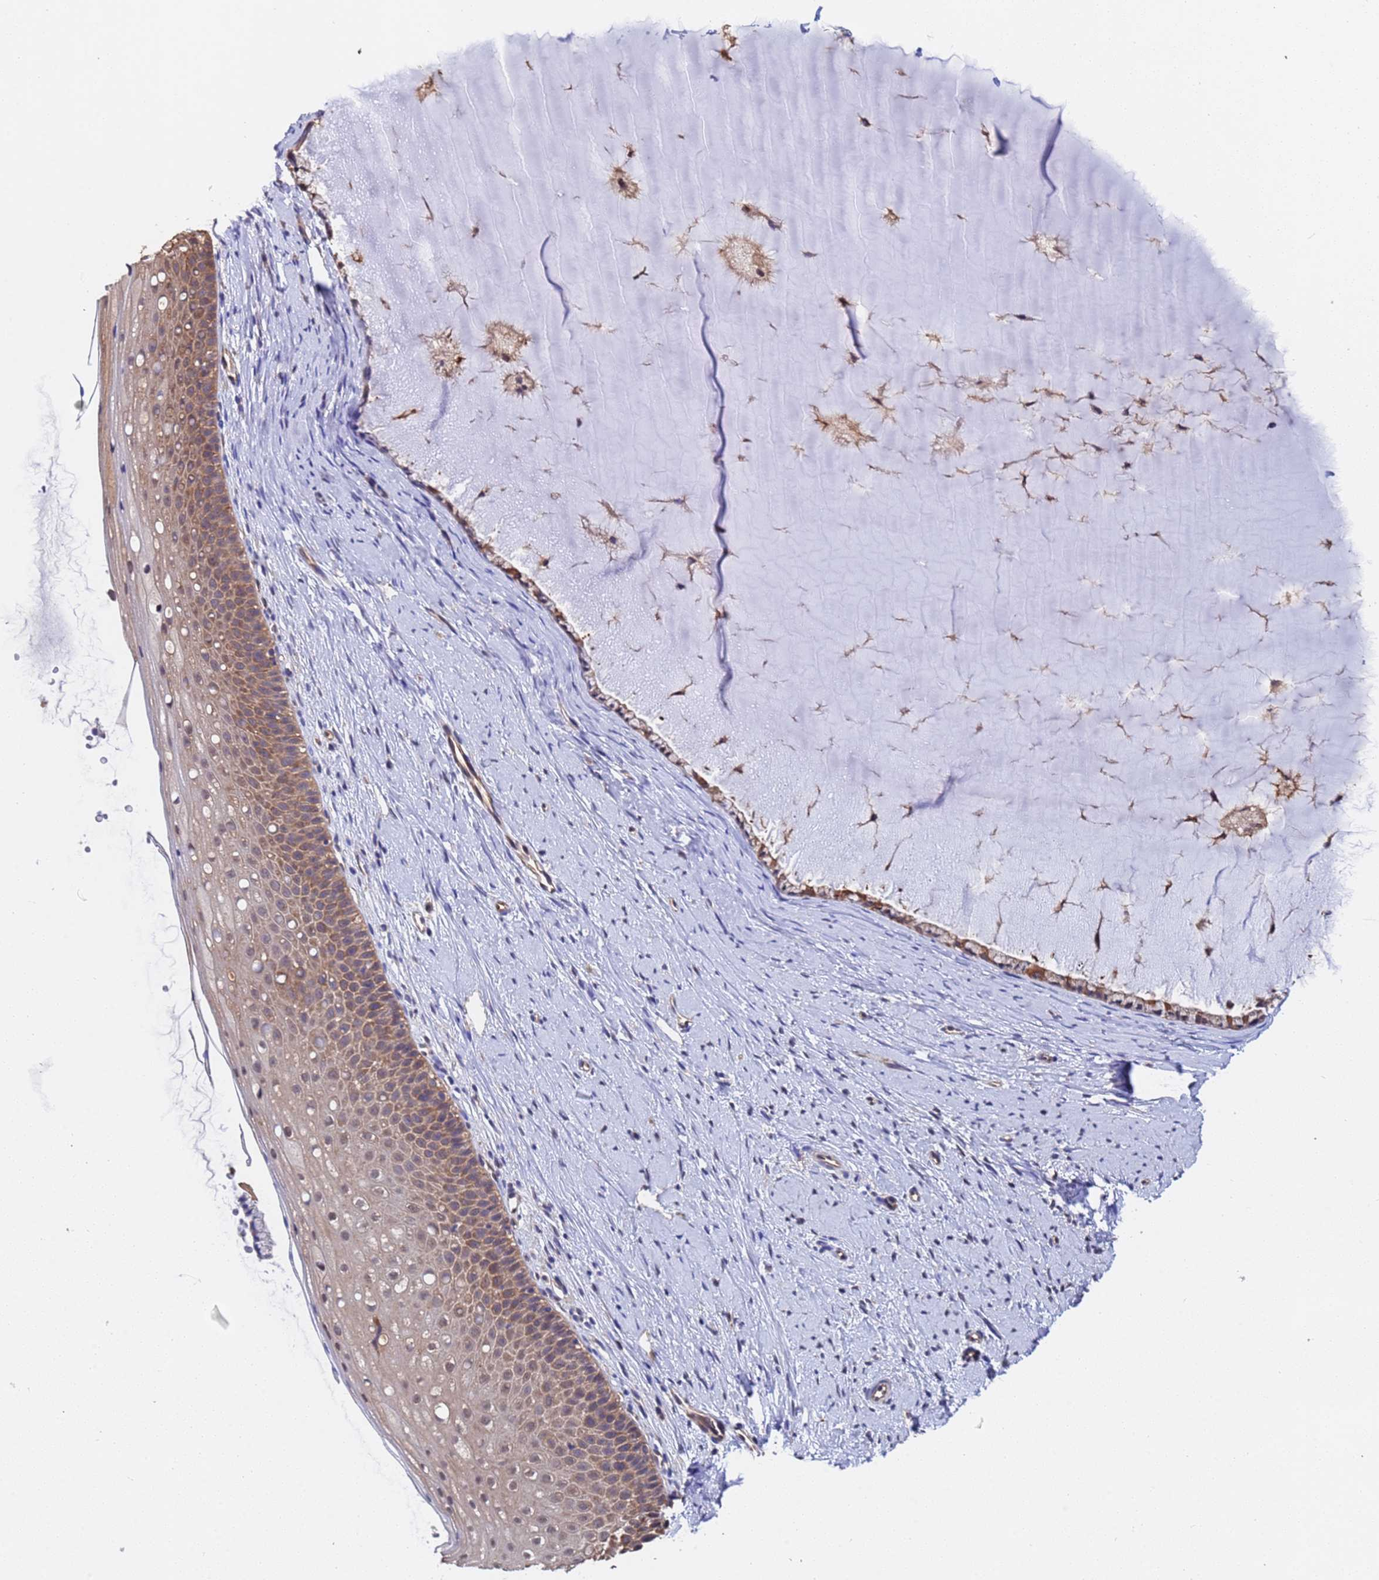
{"staining": {"intensity": "moderate", "quantity": ">75%", "location": "cytoplasmic/membranous"}, "tissue": "cervix", "cell_type": "Glandular cells", "image_type": "normal", "snomed": [{"axis": "morphology", "description": "Normal tissue, NOS"}, {"axis": "topography", "description": "Cervix"}], "caption": "Immunohistochemistry (IHC) (DAB (3,3'-diaminobenzidine)) staining of normal human cervix demonstrates moderate cytoplasmic/membranous protein staining in about >75% of glandular cells.", "gene": "FAM25A", "patient": {"sex": "female", "age": 57}}